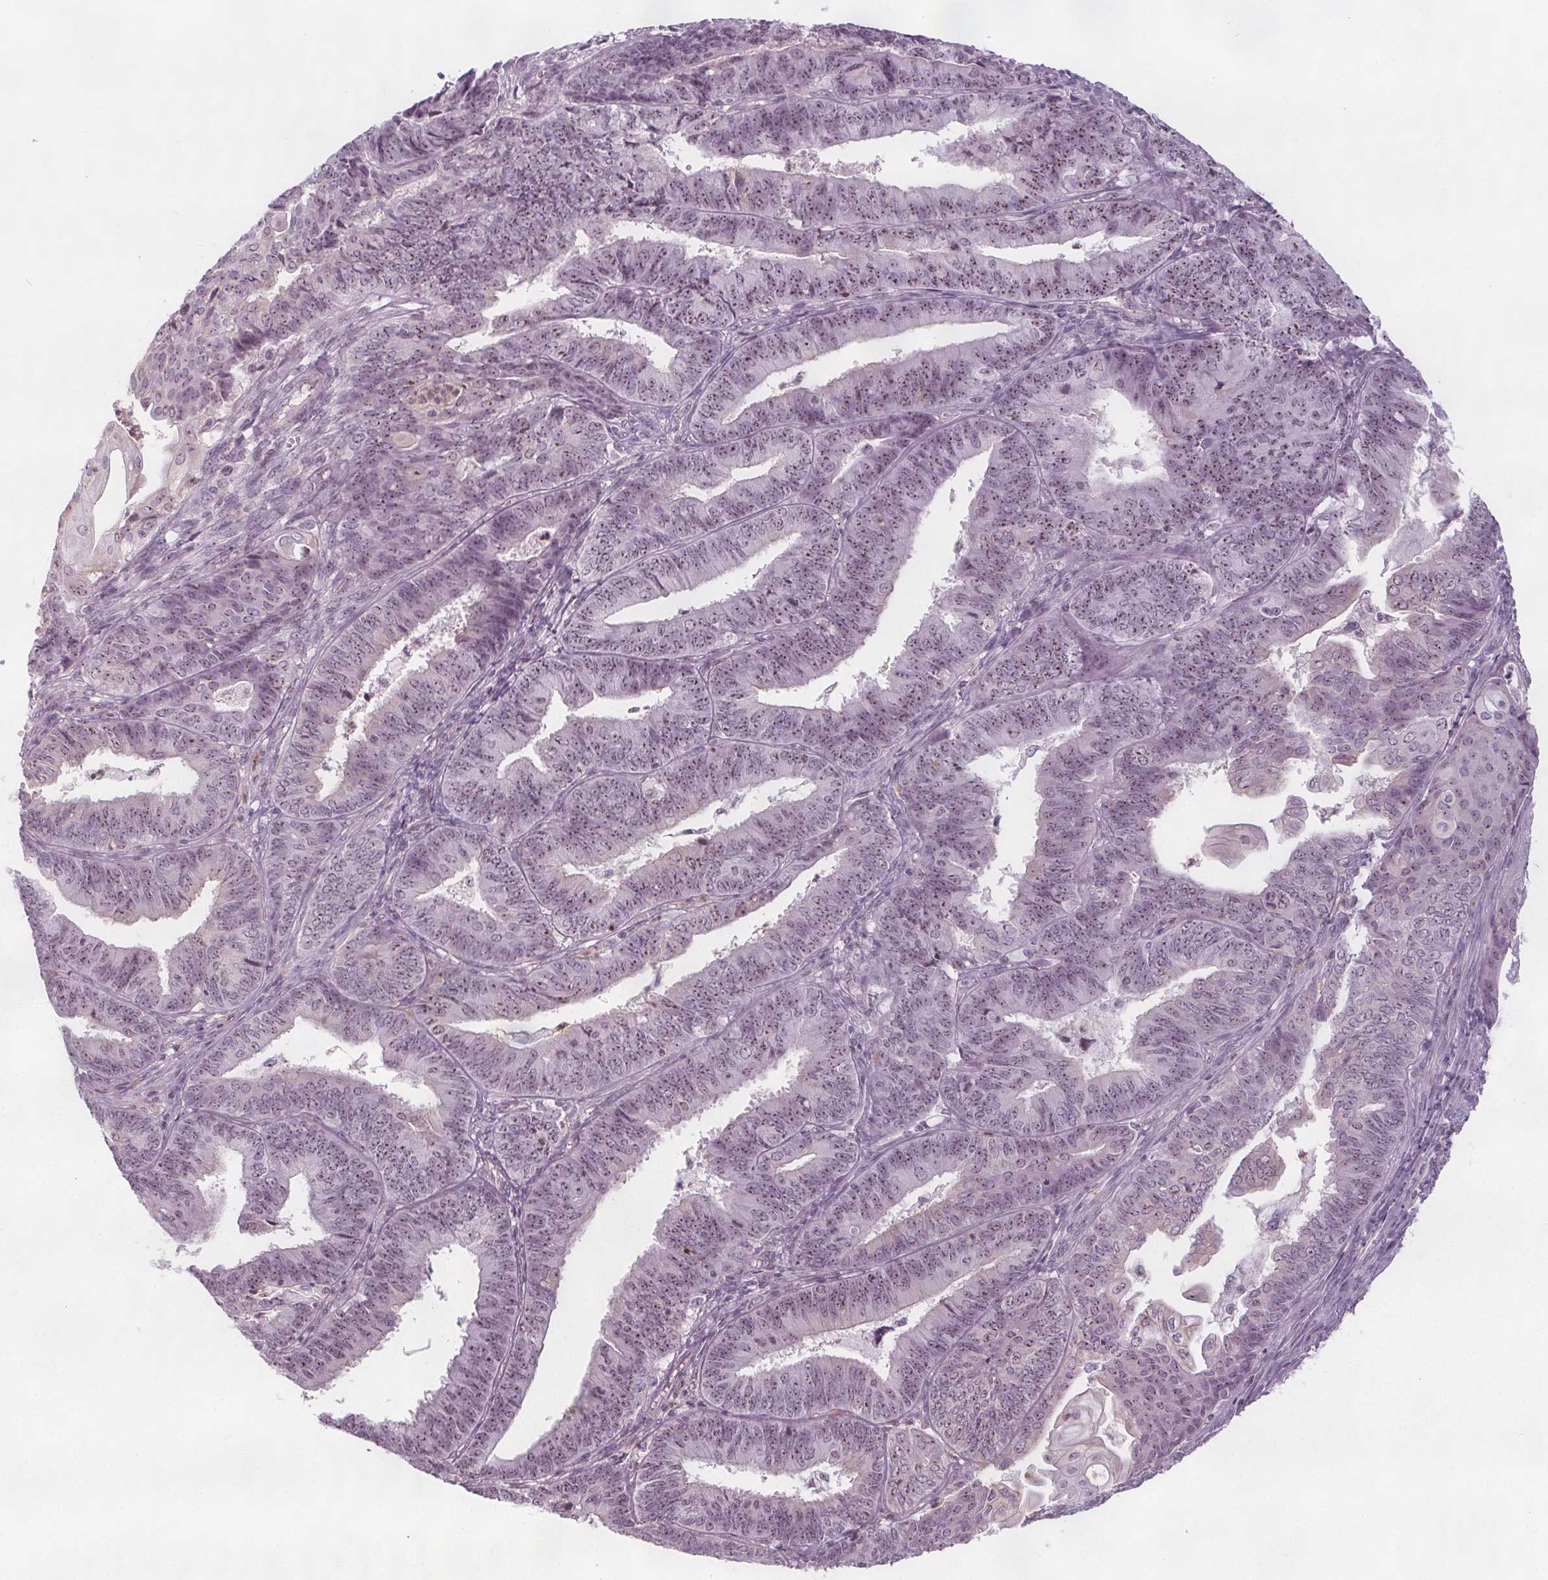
{"staining": {"intensity": "moderate", "quantity": ">75%", "location": "nuclear"}, "tissue": "endometrial cancer", "cell_type": "Tumor cells", "image_type": "cancer", "snomed": [{"axis": "morphology", "description": "Adenocarcinoma, NOS"}, {"axis": "topography", "description": "Endometrium"}], "caption": "Protein staining of endometrial cancer tissue displays moderate nuclear expression in about >75% of tumor cells.", "gene": "NOLC1", "patient": {"sex": "female", "age": 73}}